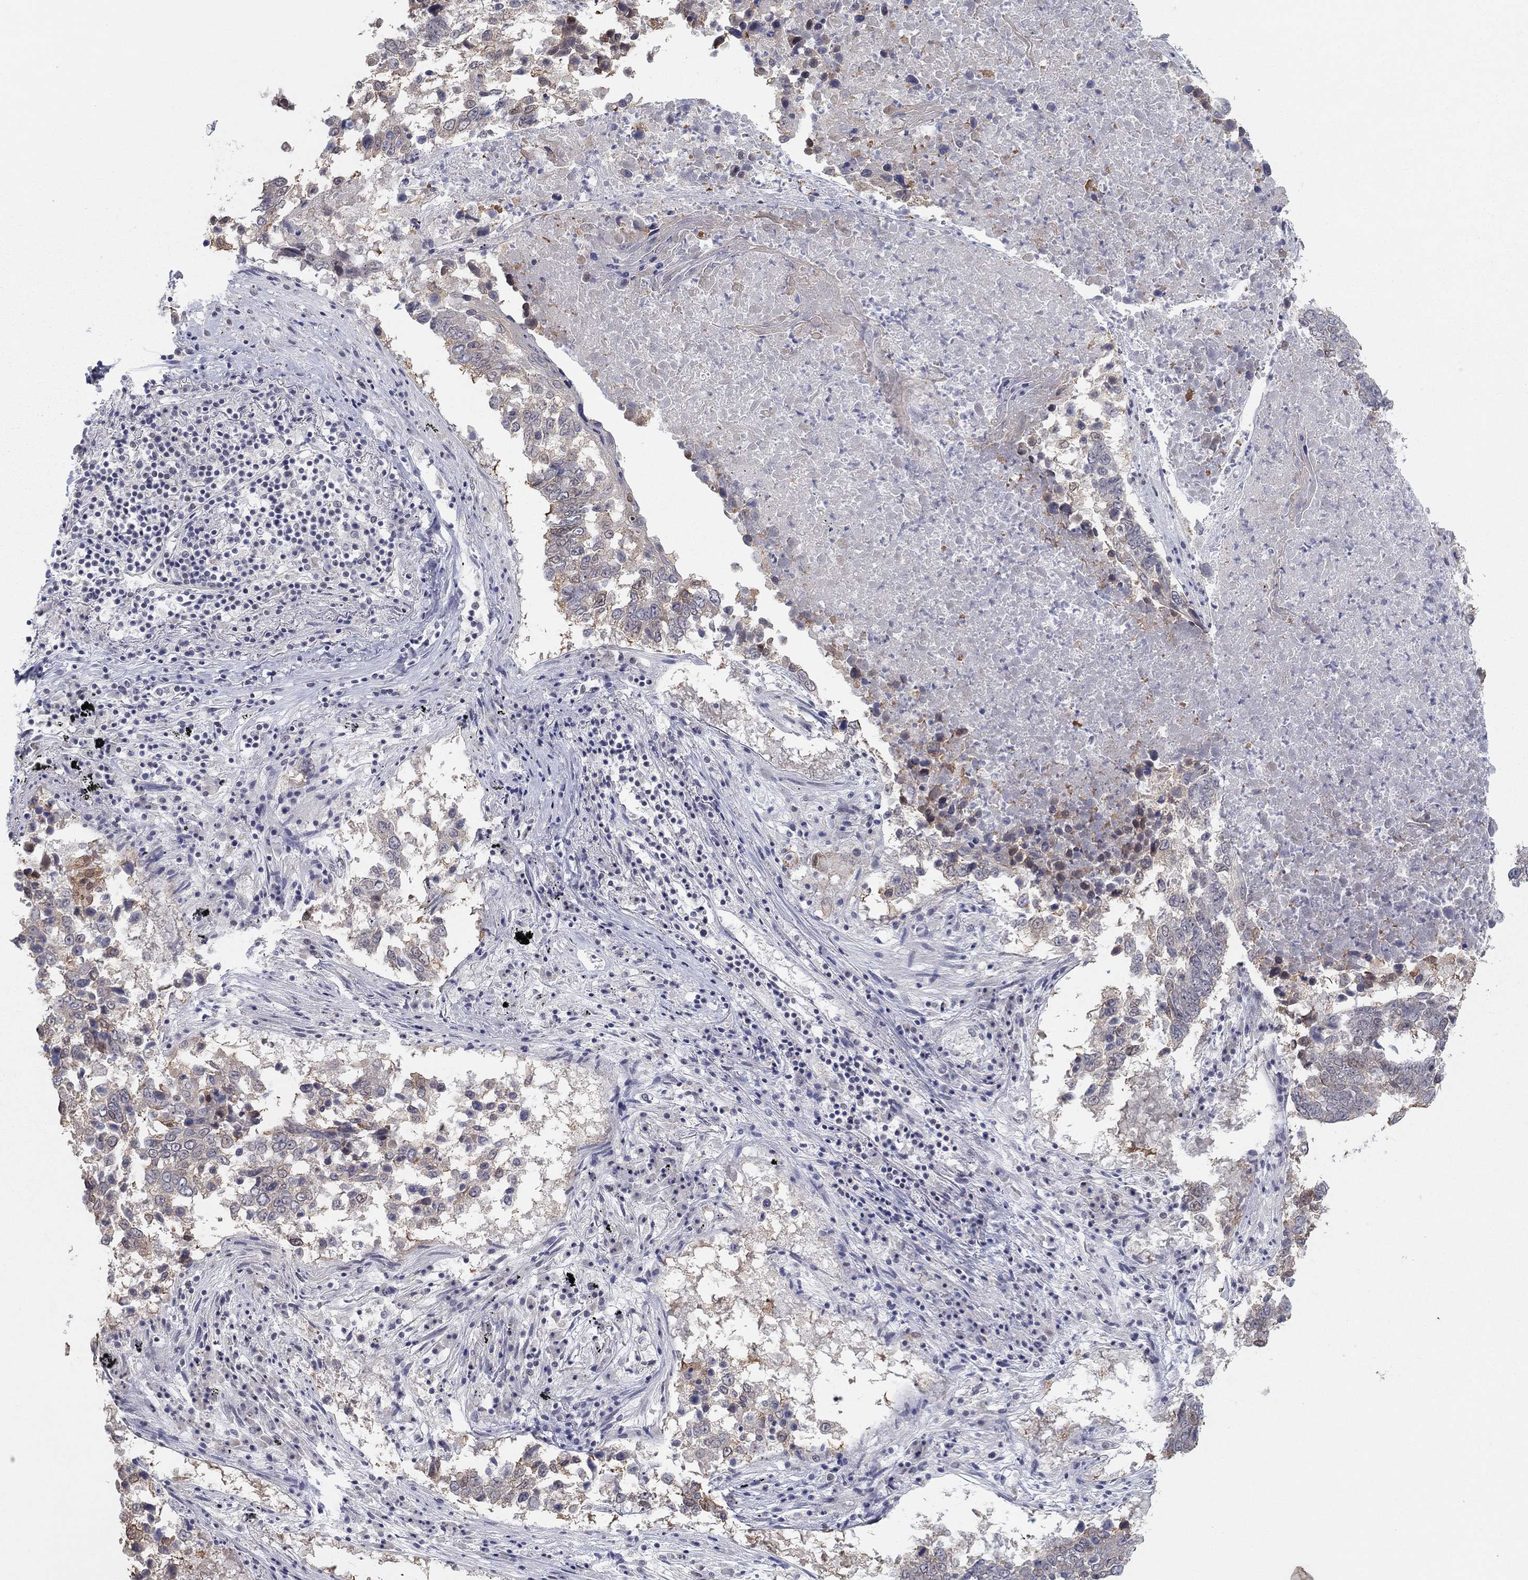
{"staining": {"intensity": "moderate", "quantity": "<25%", "location": "cytoplasmic/membranous"}, "tissue": "lung cancer", "cell_type": "Tumor cells", "image_type": "cancer", "snomed": [{"axis": "morphology", "description": "Squamous cell carcinoma, NOS"}, {"axis": "topography", "description": "Lung"}], "caption": "Tumor cells exhibit low levels of moderate cytoplasmic/membranous positivity in about <25% of cells in human lung squamous cell carcinoma.", "gene": "SLC22A2", "patient": {"sex": "male", "age": 82}}